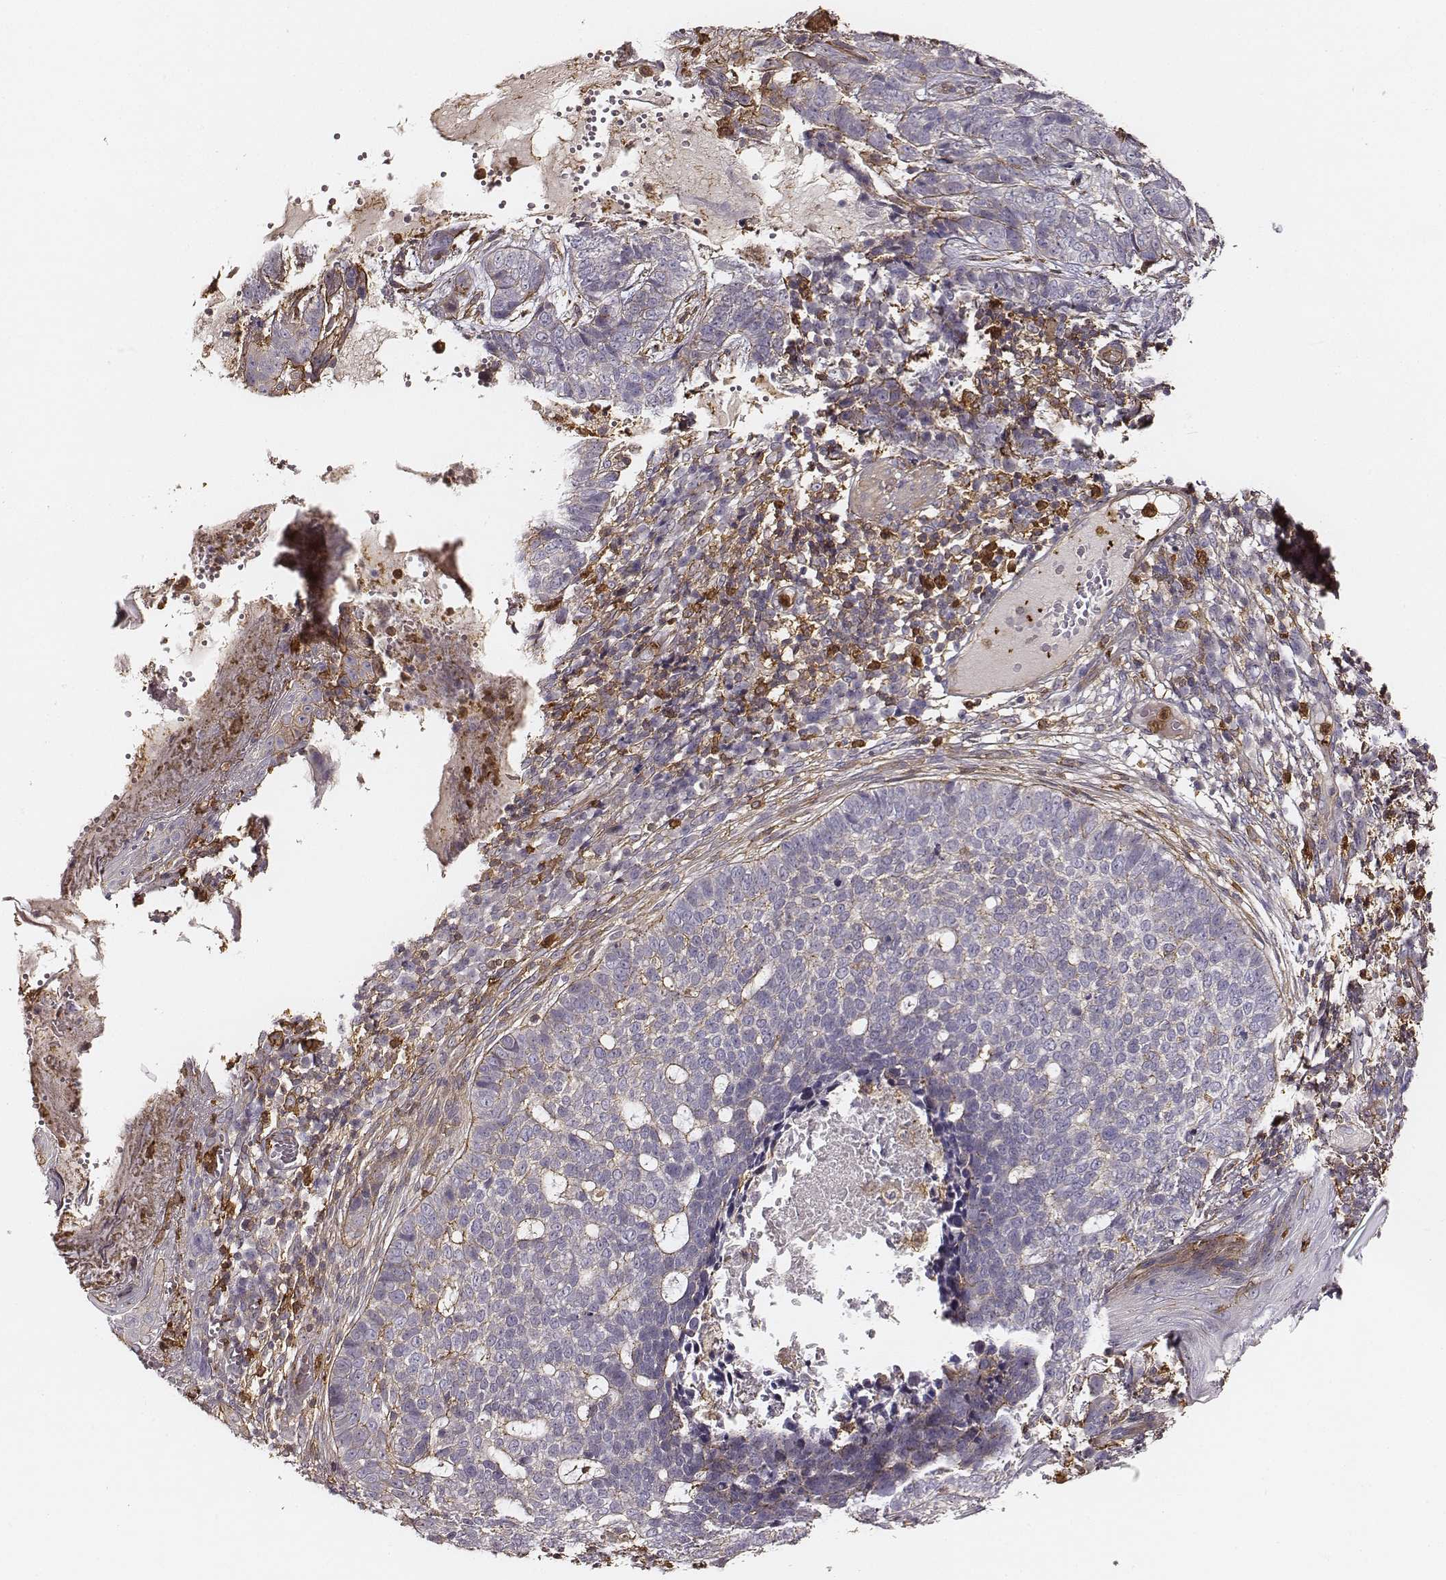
{"staining": {"intensity": "negative", "quantity": "none", "location": "none"}, "tissue": "skin cancer", "cell_type": "Tumor cells", "image_type": "cancer", "snomed": [{"axis": "morphology", "description": "Basal cell carcinoma"}, {"axis": "topography", "description": "Skin"}], "caption": "This photomicrograph is of skin cancer stained with IHC to label a protein in brown with the nuclei are counter-stained blue. There is no positivity in tumor cells. (Immunohistochemistry, brightfield microscopy, high magnification).", "gene": "ZYX", "patient": {"sex": "female", "age": 69}}